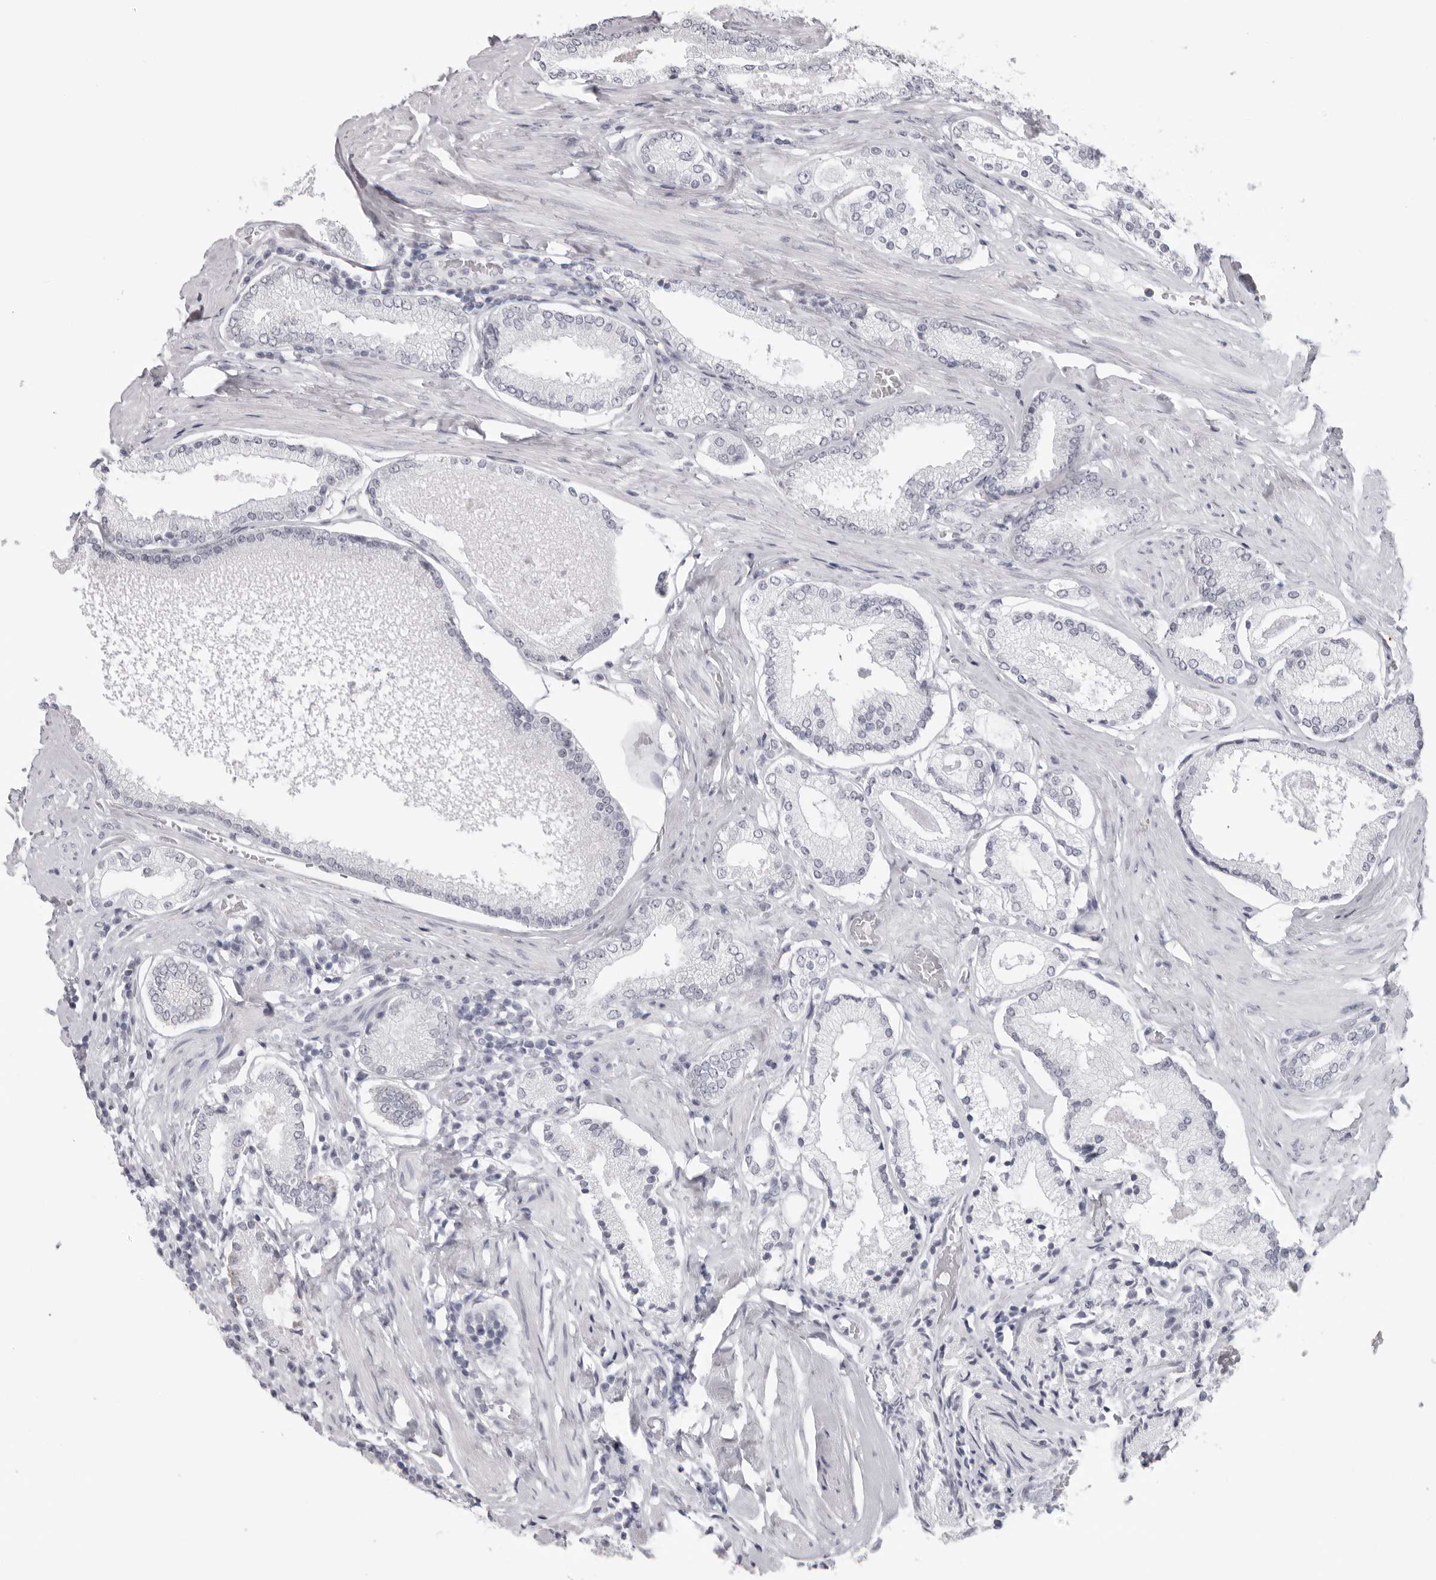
{"staining": {"intensity": "negative", "quantity": "none", "location": "none"}, "tissue": "prostate cancer", "cell_type": "Tumor cells", "image_type": "cancer", "snomed": [{"axis": "morphology", "description": "Adenocarcinoma, Low grade"}, {"axis": "topography", "description": "Prostate"}], "caption": "A high-resolution image shows immunohistochemistry staining of prostate cancer, which exhibits no significant staining in tumor cells.", "gene": "DNALI1", "patient": {"sex": "male", "age": 71}}